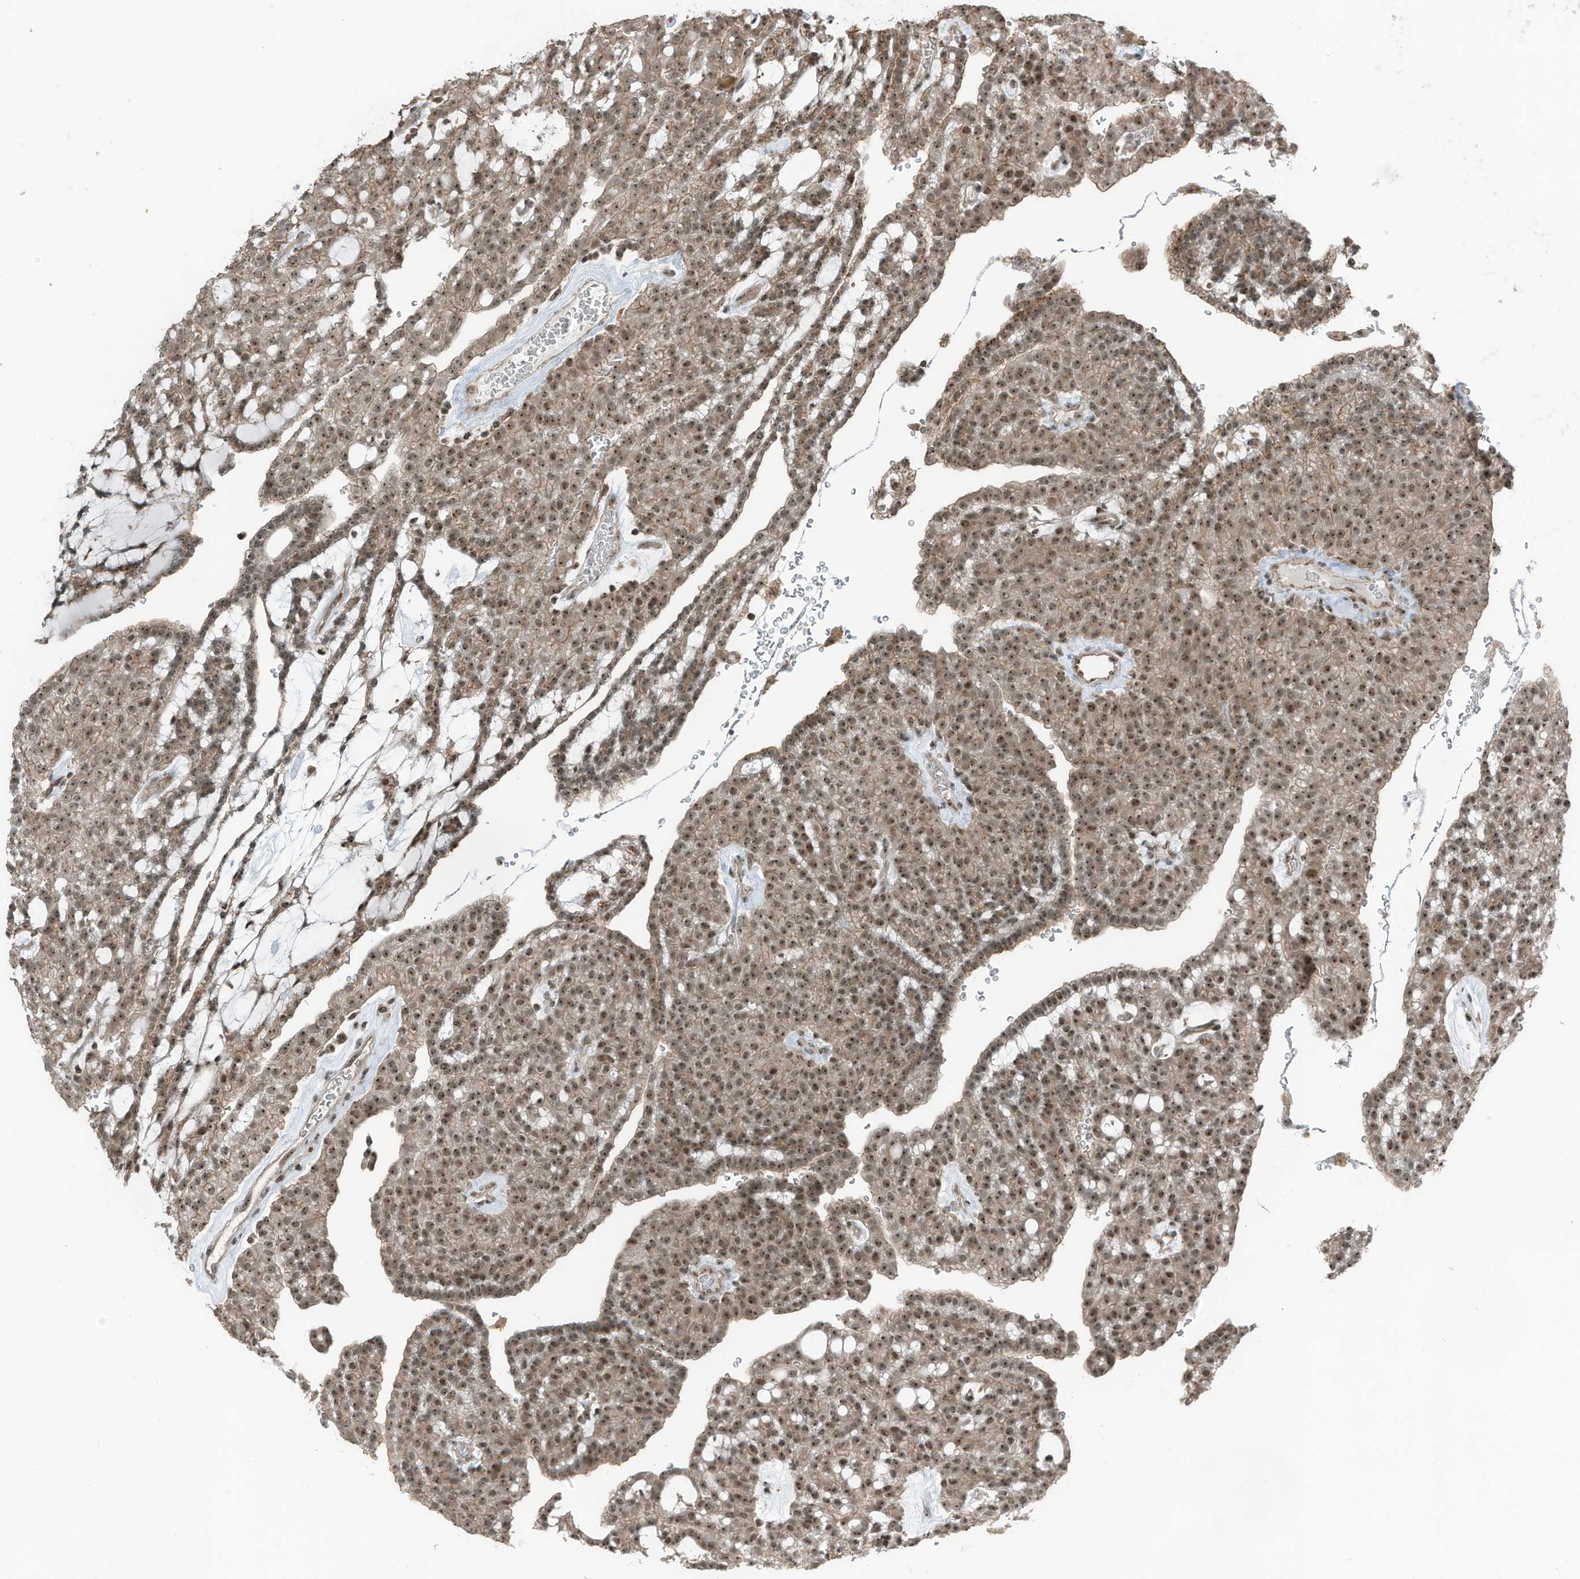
{"staining": {"intensity": "moderate", "quantity": ">75%", "location": "cytoplasmic/membranous,nuclear"}, "tissue": "renal cancer", "cell_type": "Tumor cells", "image_type": "cancer", "snomed": [{"axis": "morphology", "description": "Adenocarcinoma, NOS"}, {"axis": "topography", "description": "Kidney"}], "caption": "Renal adenocarcinoma stained for a protein (brown) exhibits moderate cytoplasmic/membranous and nuclear positive expression in approximately >75% of tumor cells.", "gene": "UTP3", "patient": {"sex": "male", "age": 63}}